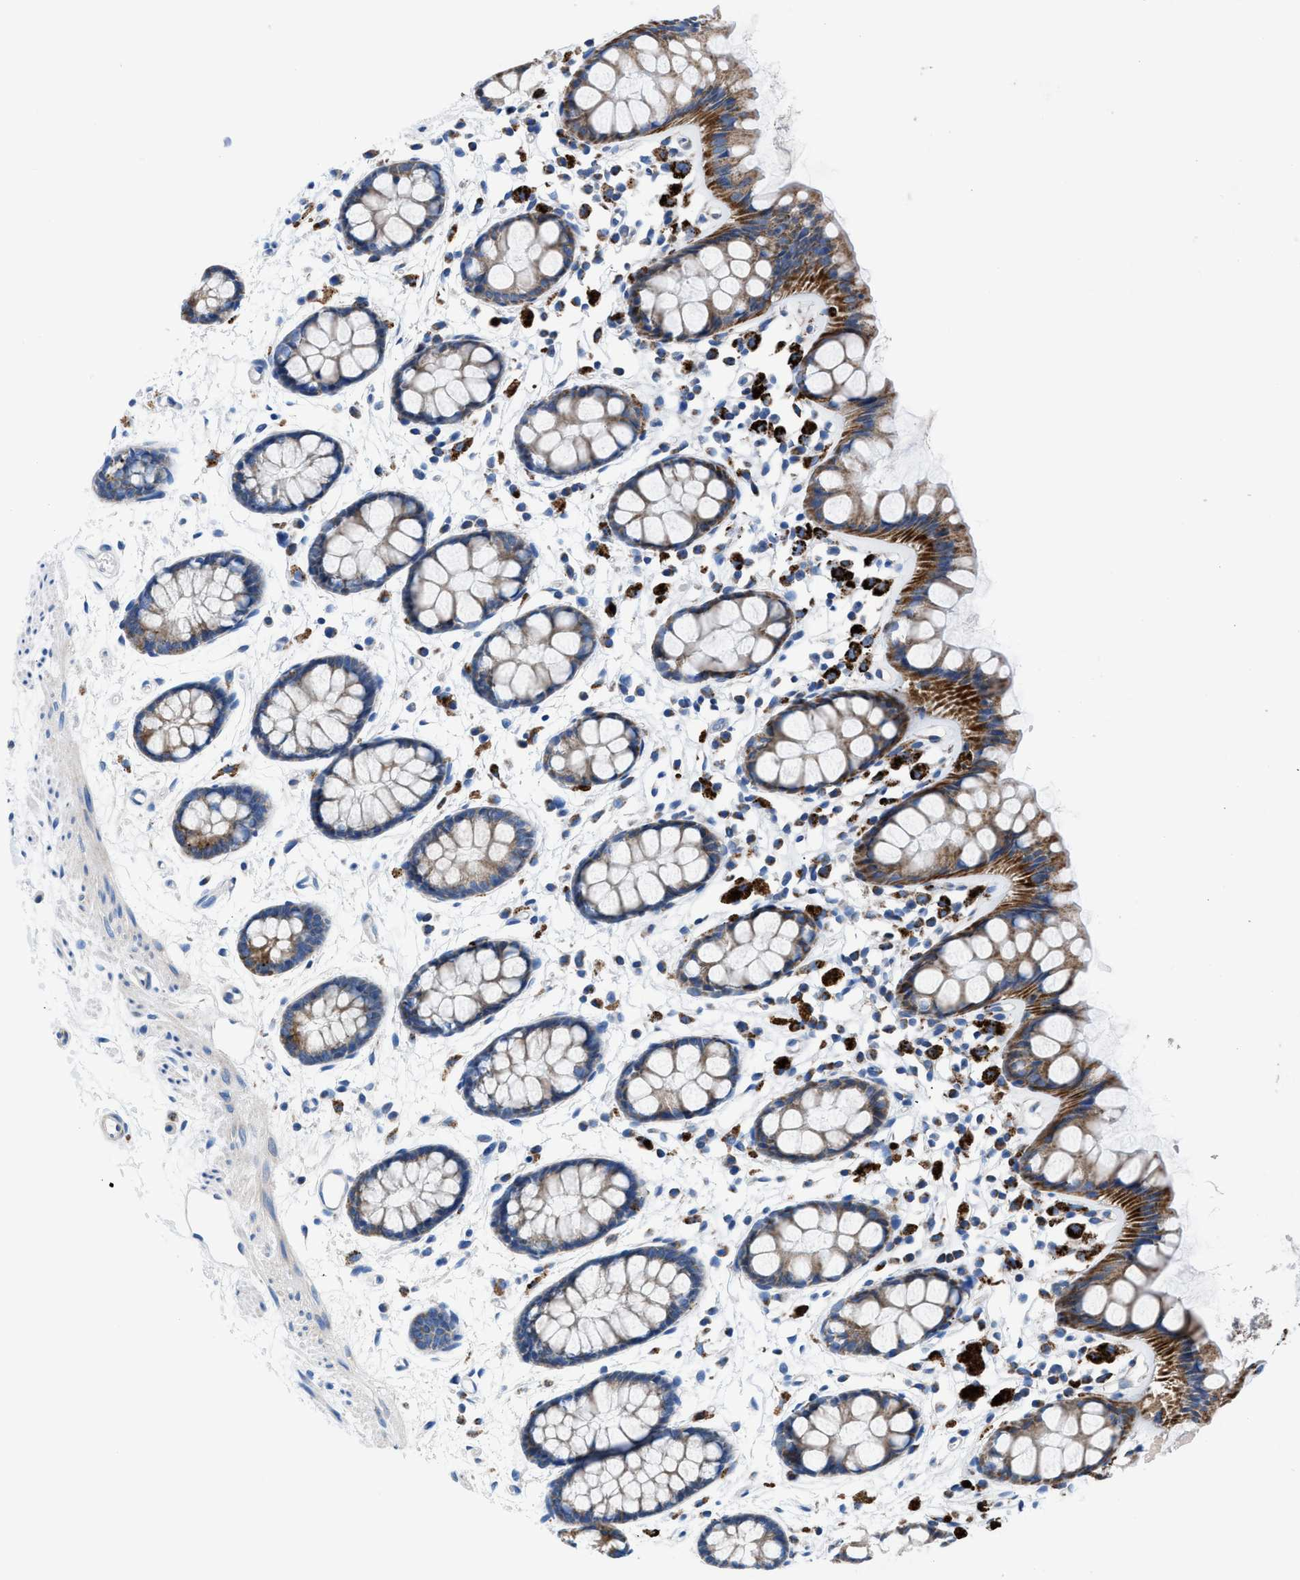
{"staining": {"intensity": "strong", "quantity": "25%-75%", "location": "cytoplasmic/membranous"}, "tissue": "rectum", "cell_type": "Glandular cells", "image_type": "normal", "snomed": [{"axis": "morphology", "description": "Normal tissue, NOS"}, {"axis": "topography", "description": "Rectum"}], "caption": "Protein analysis of normal rectum exhibits strong cytoplasmic/membranous staining in about 25%-75% of glandular cells.", "gene": "ZDHHC3", "patient": {"sex": "female", "age": 66}}